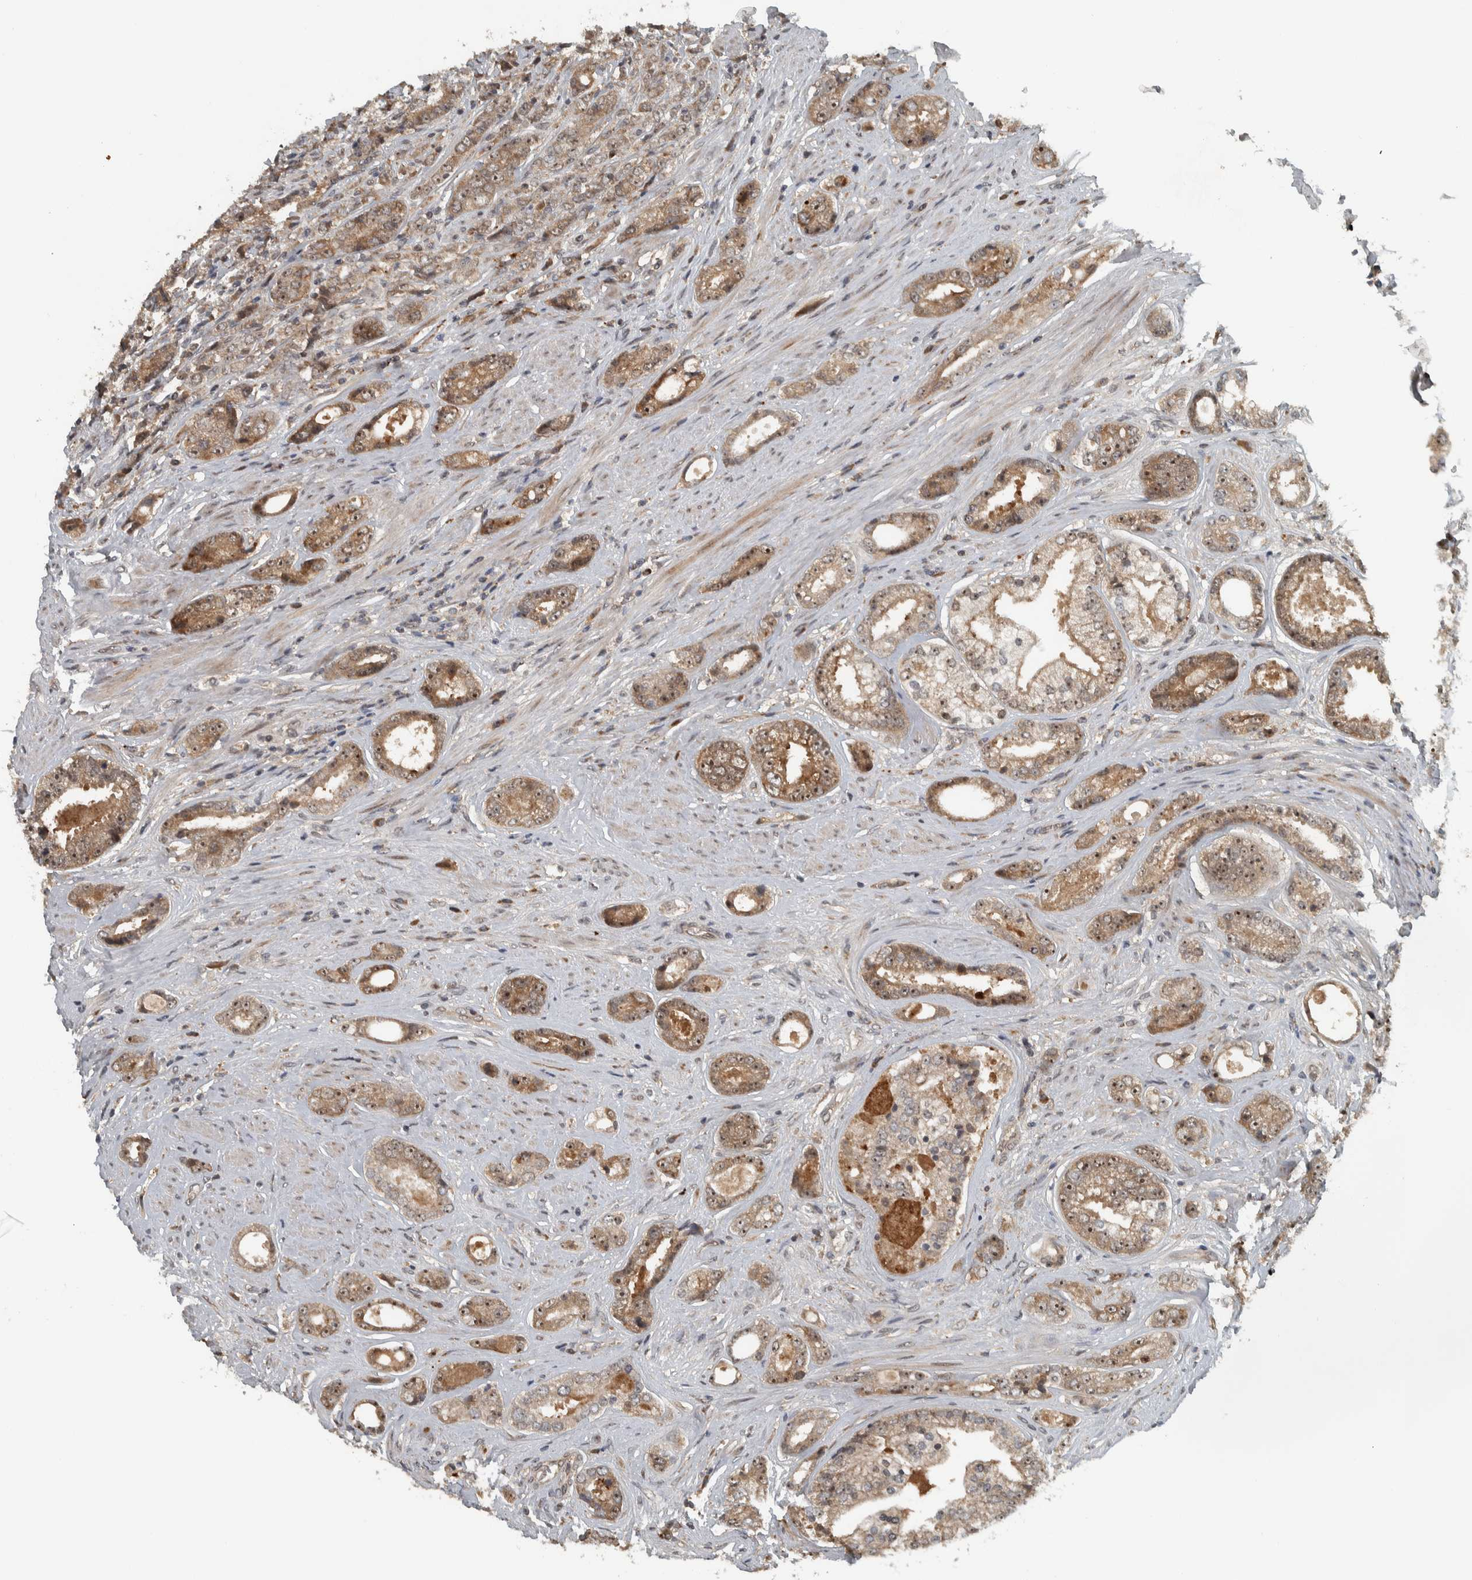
{"staining": {"intensity": "moderate", "quantity": ">75%", "location": "cytoplasmic/membranous,nuclear"}, "tissue": "prostate cancer", "cell_type": "Tumor cells", "image_type": "cancer", "snomed": [{"axis": "morphology", "description": "Adenocarcinoma, High grade"}, {"axis": "topography", "description": "Prostate"}], "caption": "There is medium levels of moderate cytoplasmic/membranous and nuclear staining in tumor cells of prostate cancer, as demonstrated by immunohistochemical staining (brown color).", "gene": "XPO5", "patient": {"sex": "male", "age": 61}}